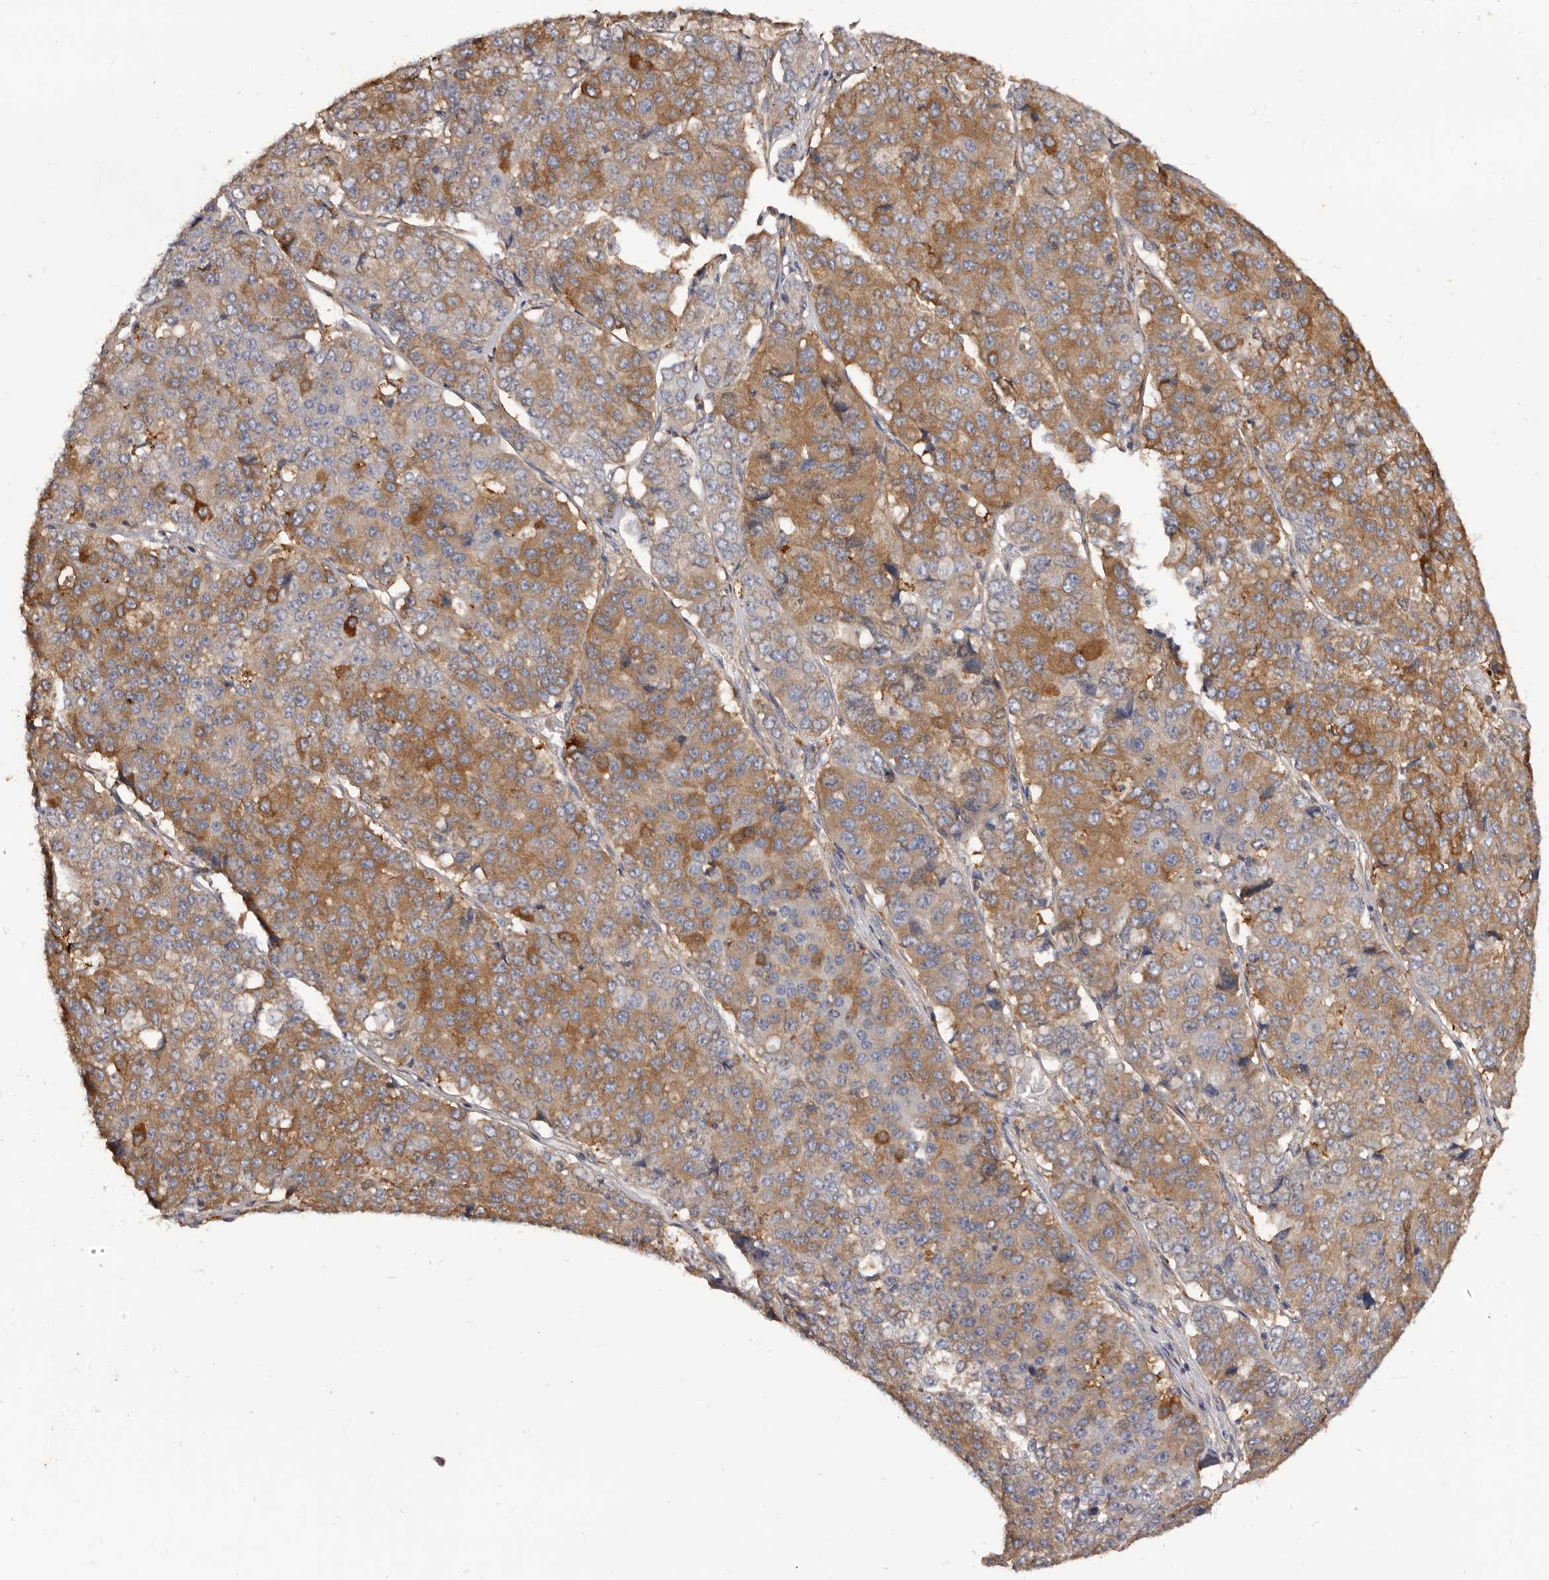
{"staining": {"intensity": "moderate", "quantity": ">75%", "location": "cytoplasmic/membranous"}, "tissue": "pancreatic cancer", "cell_type": "Tumor cells", "image_type": "cancer", "snomed": [{"axis": "morphology", "description": "Adenocarcinoma, NOS"}, {"axis": "topography", "description": "Pancreas"}], "caption": "Immunohistochemical staining of human pancreatic cancer (adenocarcinoma) reveals moderate cytoplasmic/membranous protein expression in about >75% of tumor cells.", "gene": "ADAMTS20", "patient": {"sex": "male", "age": 50}}